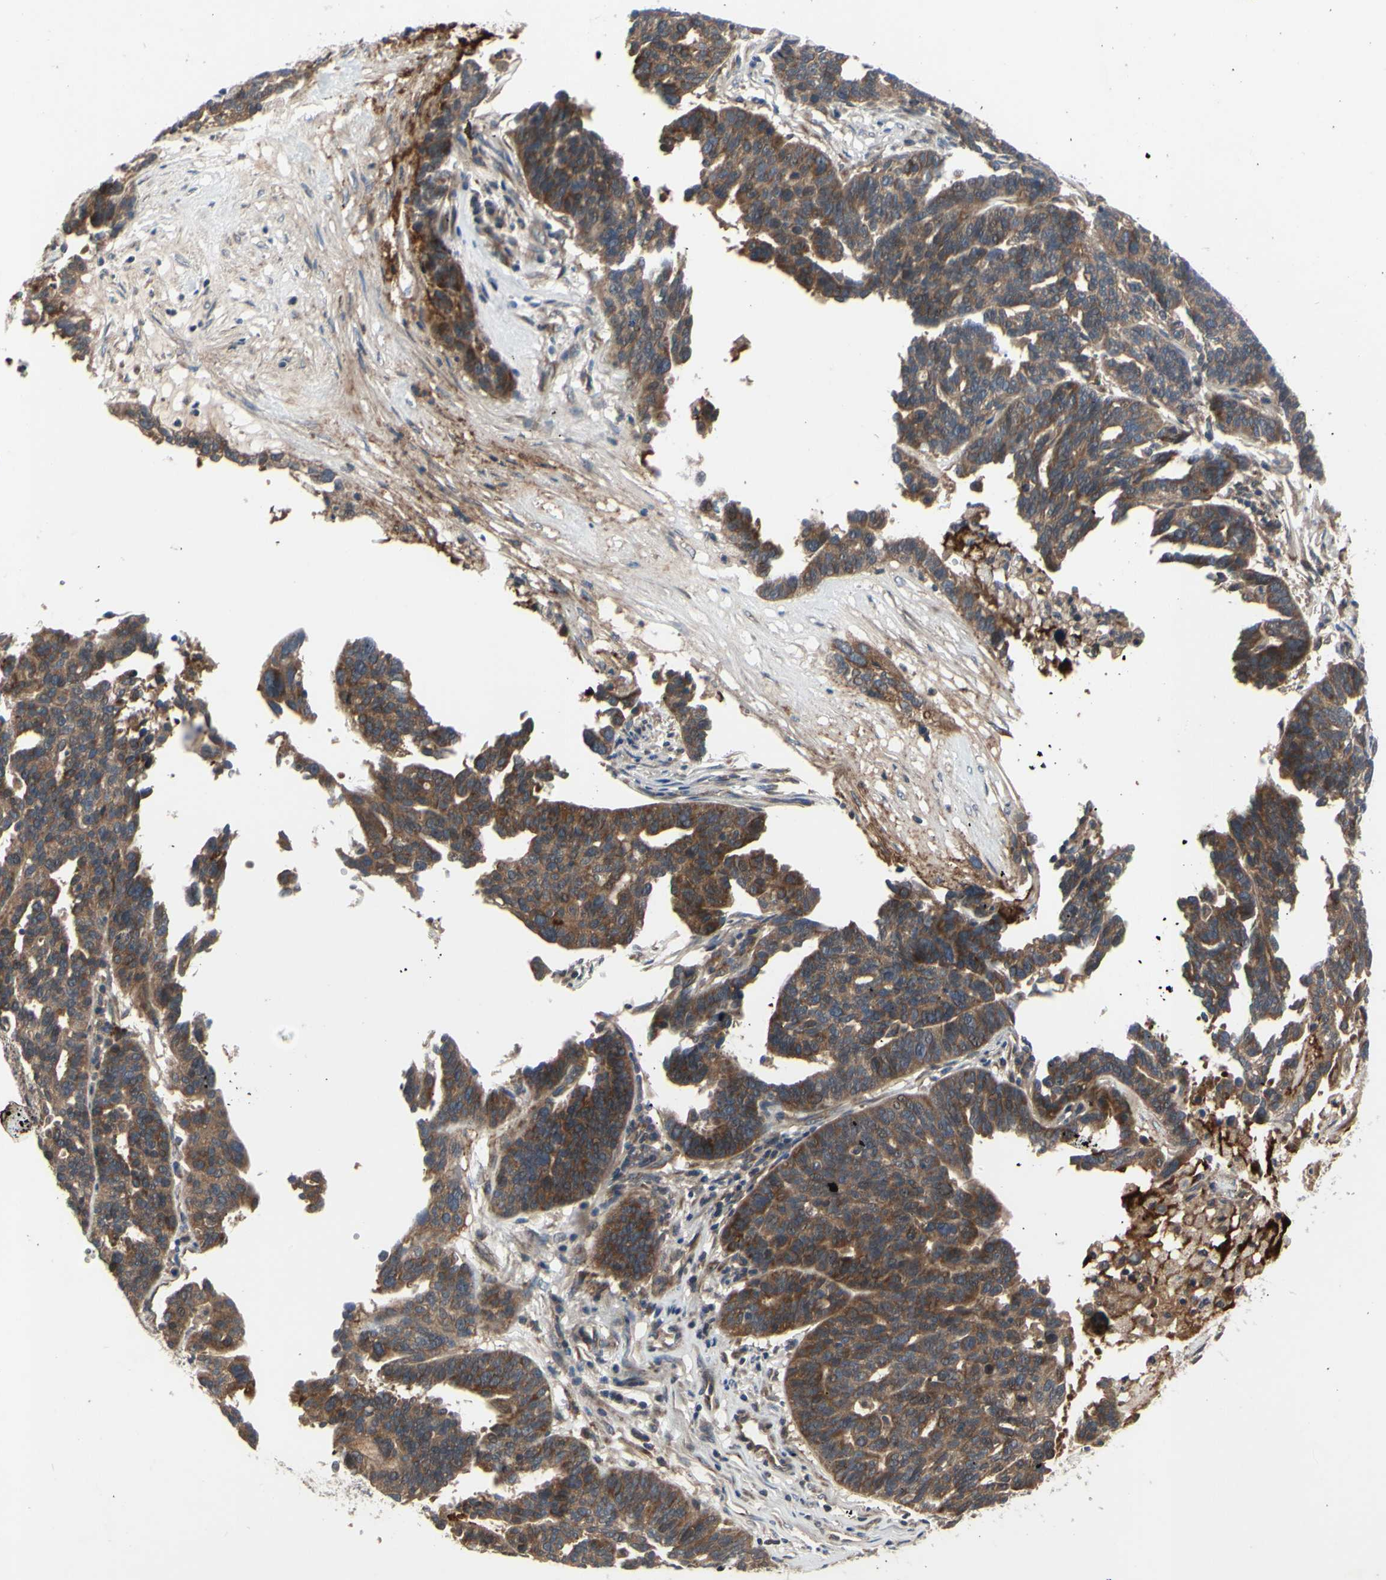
{"staining": {"intensity": "moderate", "quantity": ">75%", "location": "cytoplasmic/membranous"}, "tissue": "ovarian cancer", "cell_type": "Tumor cells", "image_type": "cancer", "snomed": [{"axis": "morphology", "description": "Cystadenocarcinoma, serous, NOS"}, {"axis": "topography", "description": "Ovary"}], "caption": "Immunohistochemistry (IHC) of human serous cystadenocarcinoma (ovarian) reveals medium levels of moderate cytoplasmic/membranous positivity in about >75% of tumor cells.", "gene": "XIAP", "patient": {"sex": "female", "age": 59}}